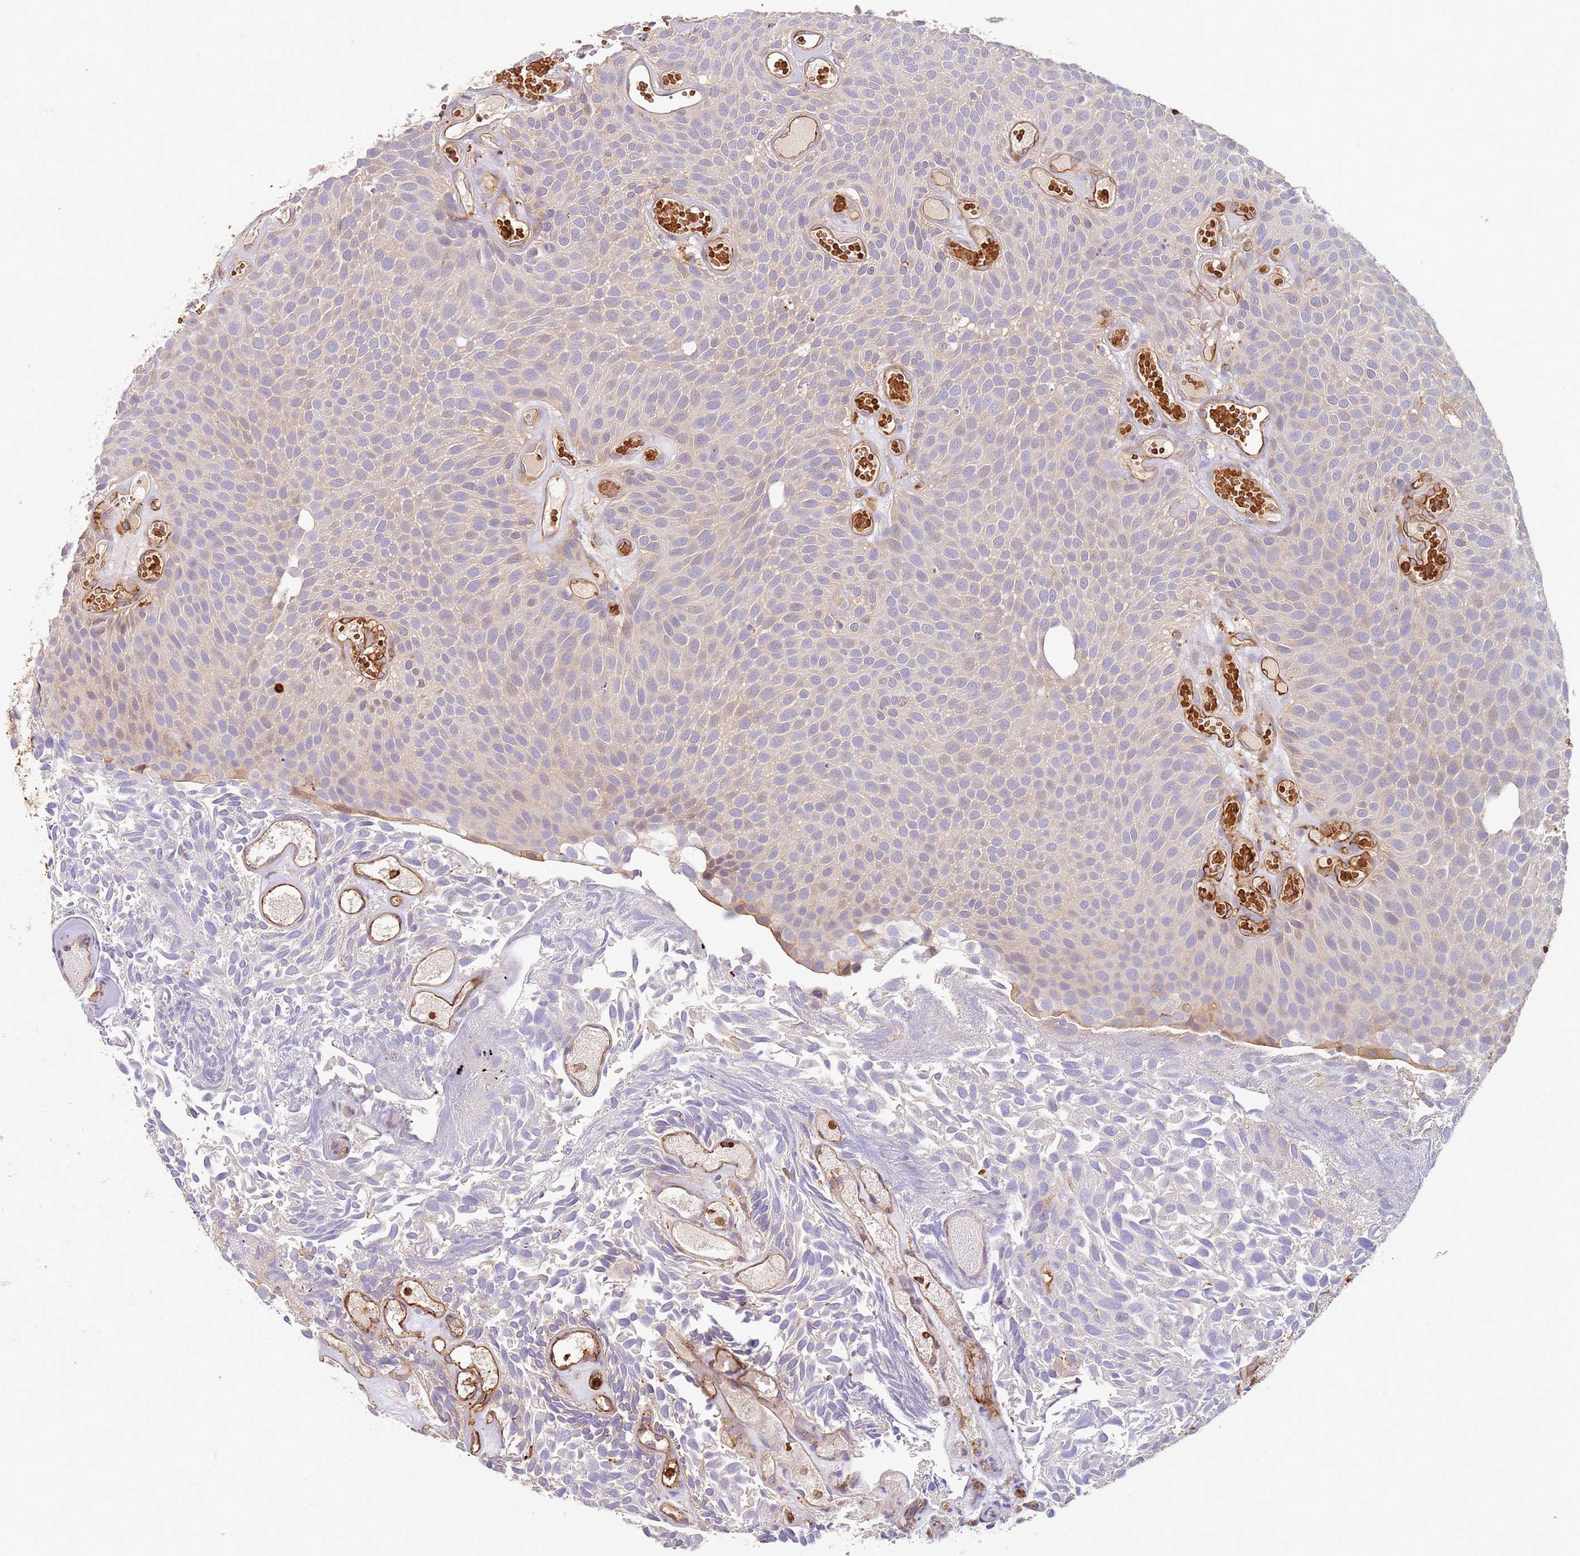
{"staining": {"intensity": "weak", "quantity": "<25%", "location": "cytoplasmic/membranous"}, "tissue": "urothelial cancer", "cell_type": "Tumor cells", "image_type": "cancer", "snomed": [{"axis": "morphology", "description": "Urothelial carcinoma, Low grade"}, {"axis": "topography", "description": "Urinary bladder"}], "caption": "The photomicrograph shows no staining of tumor cells in urothelial cancer.", "gene": "OR6P1", "patient": {"sex": "male", "age": 89}}